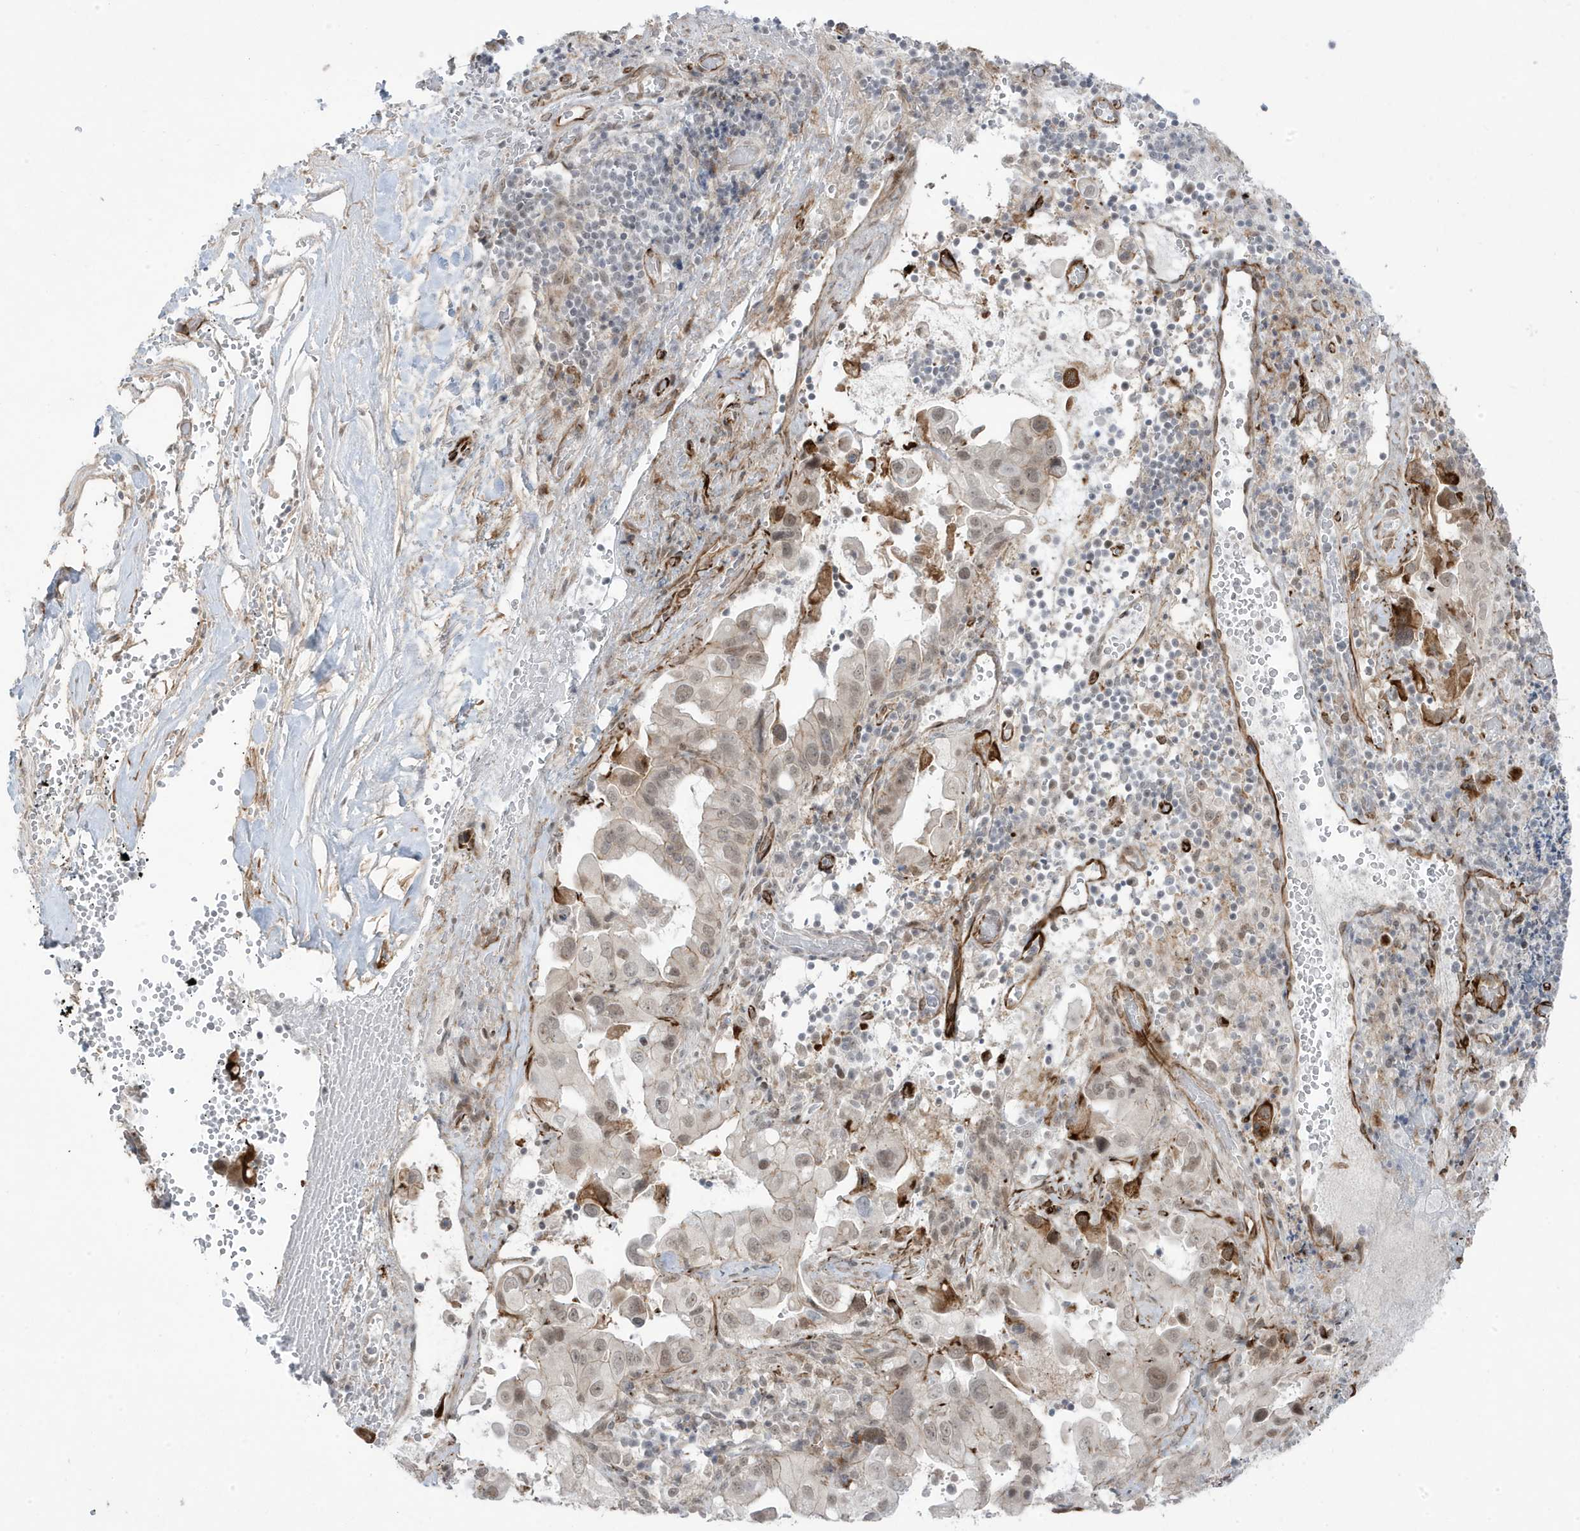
{"staining": {"intensity": "moderate", "quantity": ">75%", "location": "nuclear"}, "tissue": "pancreatic cancer", "cell_type": "Tumor cells", "image_type": "cancer", "snomed": [{"axis": "morphology", "description": "Inflammation, NOS"}, {"axis": "morphology", "description": "Adenocarcinoma, NOS"}, {"axis": "topography", "description": "Pancreas"}], "caption": "A medium amount of moderate nuclear positivity is seen in about >75% of tumor cells in pancreatic cancer (adenocarcinoma) tissue.", "gene": "ADAMTSL3", "patient": {"sex": "female", "age": 56}}